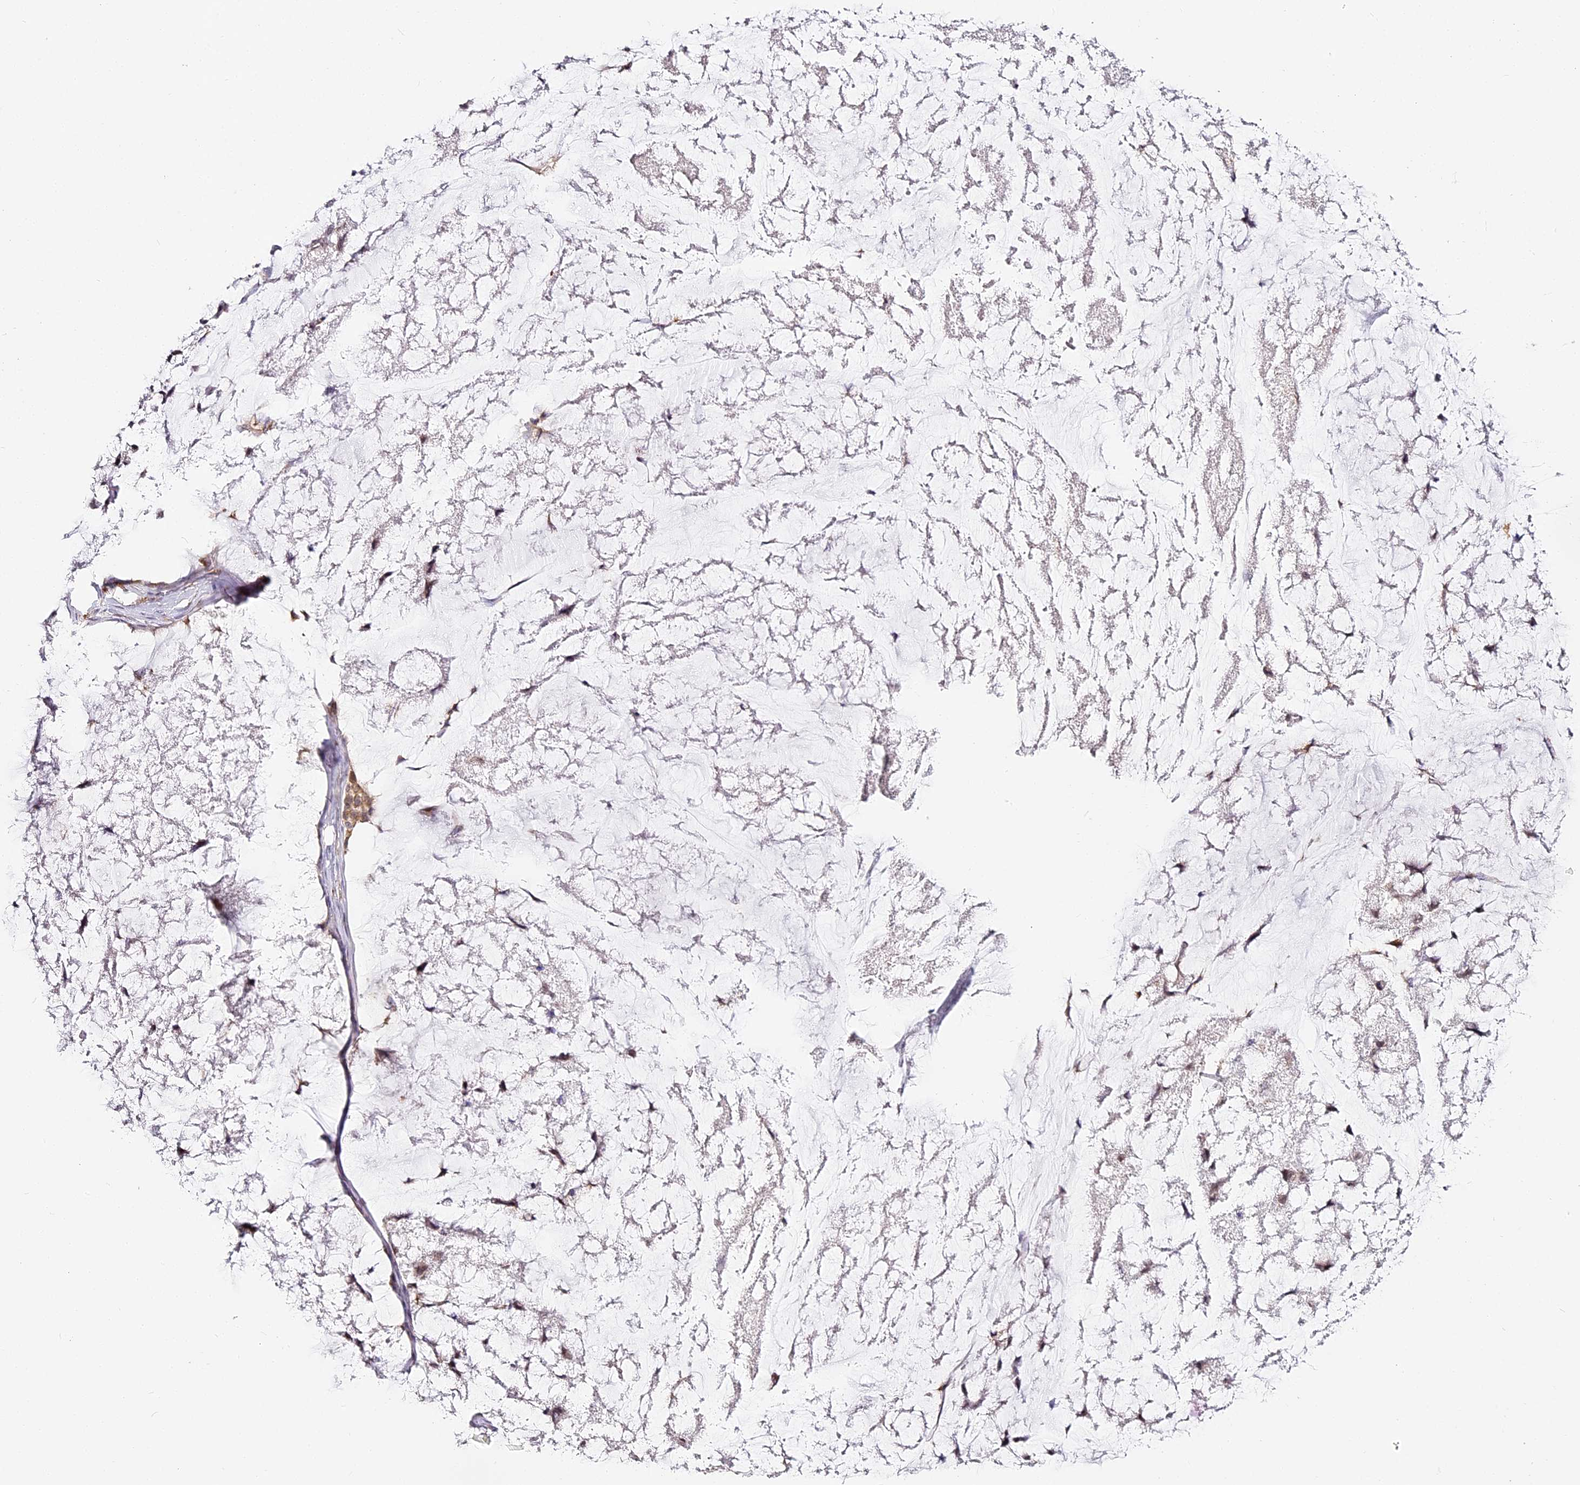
{"staining": {"intensity": "weak", "quantity": "<25%", "location": "cytoplasmic/membranous"}, "tissue": "stomach cancer", "cell_type": "Tumor cells", "image_type": "cancer", "snomed": [{"axis": "morphology", "description": "Adenocarcinoma, NOS"}, {"axis": "topography", "description": "Stomach, lower"}], "caption": "Histopathology image shows no significant protein expression in tumor cells of stomach cancer.", "gene": "DOCK2", "patient": {"sex": "male", "age": 67}}